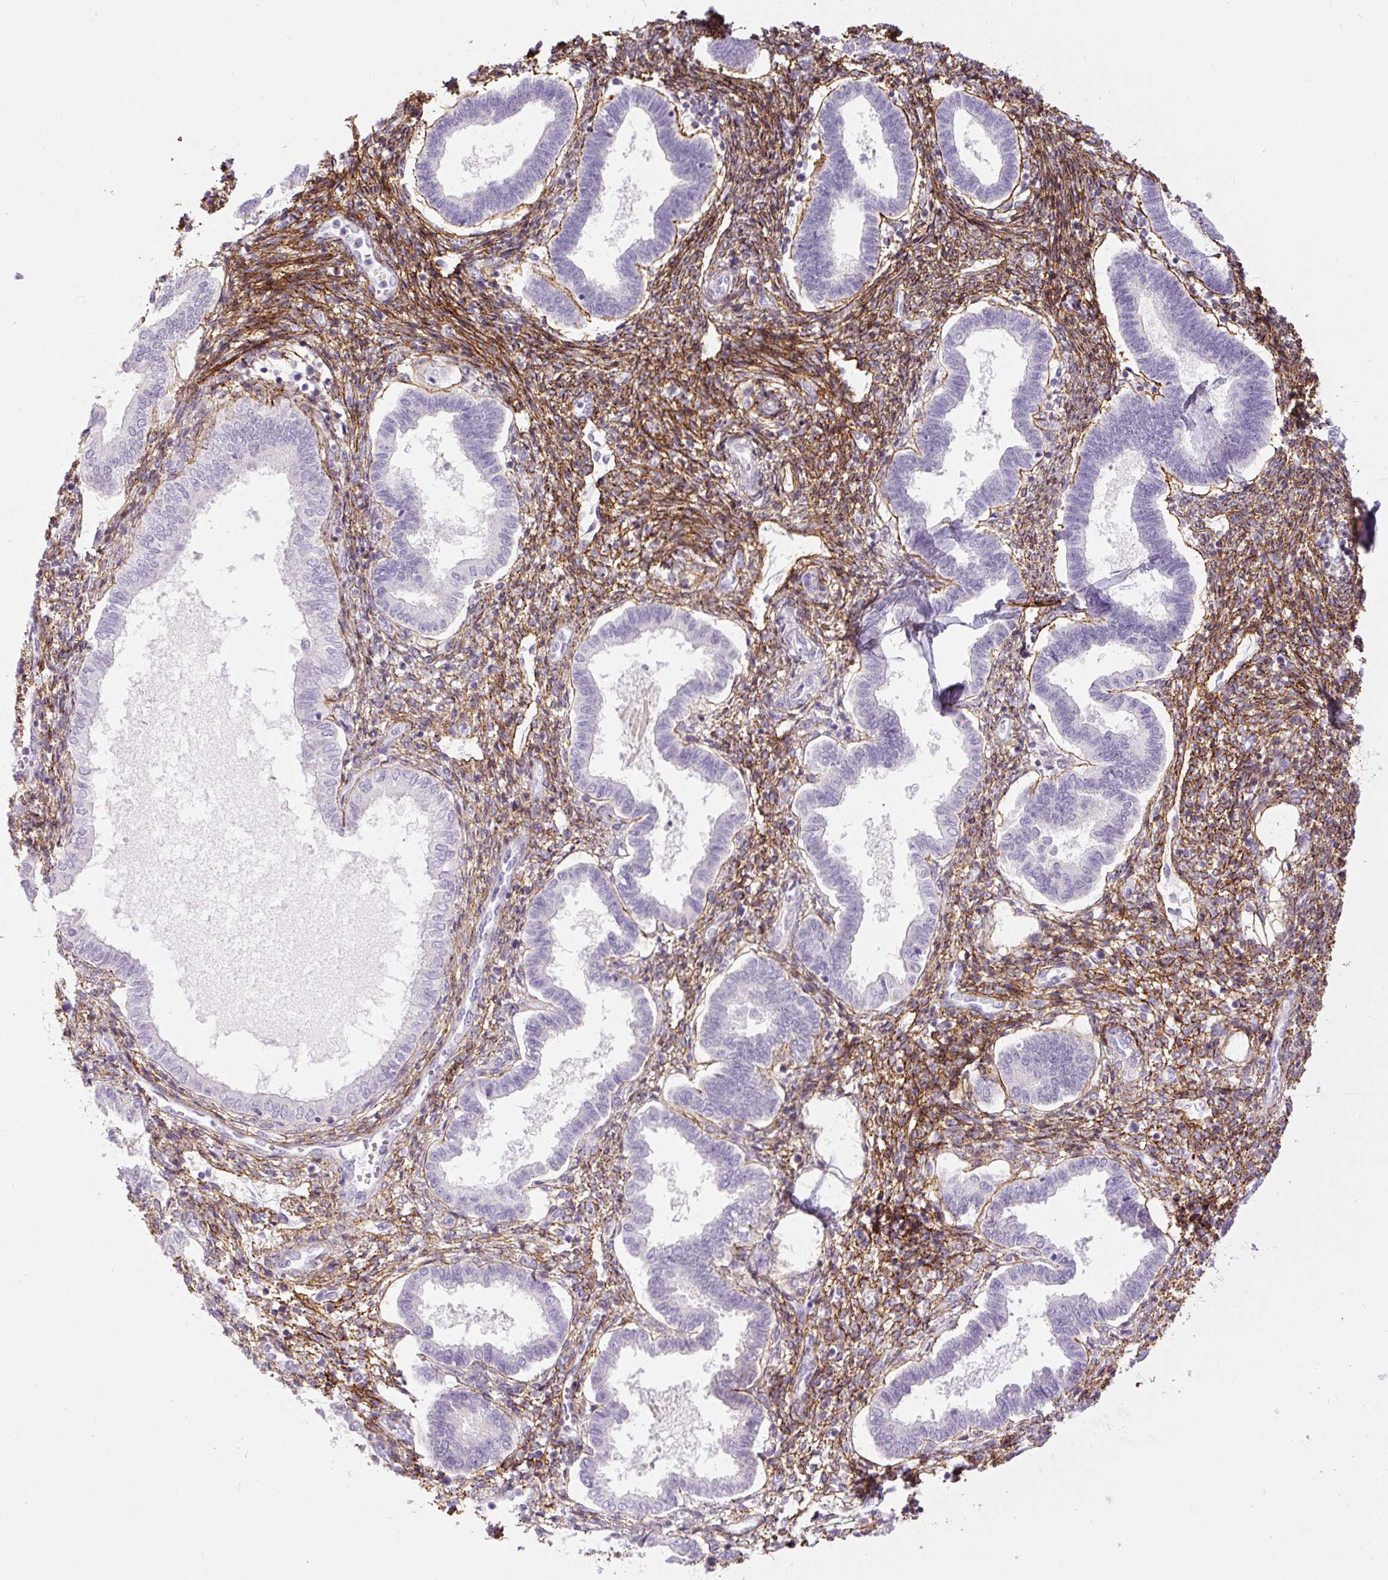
{"staining": {"intensity": "strong", "quantity": "25%-75%", "location": "cytoplasmic/membranous"}, "tissue": "endometrium", "cell_type": "Cells in endometrial stroma", "image_type": "normal", "snomed": [{"axis": "morphology", "description": "Normal tissue, NOS"}, {"axis": "topography", "description": "Endometrium"}], "caption": "Immunohistochemical staining of normal human endometrium demonstrates high levels of strong cytoplasmic/membranous positivity in about 25%-75% of cells in endometrial stroma.", "gene": "FBN1", "patient": {"sex": "female", "age": 24}}